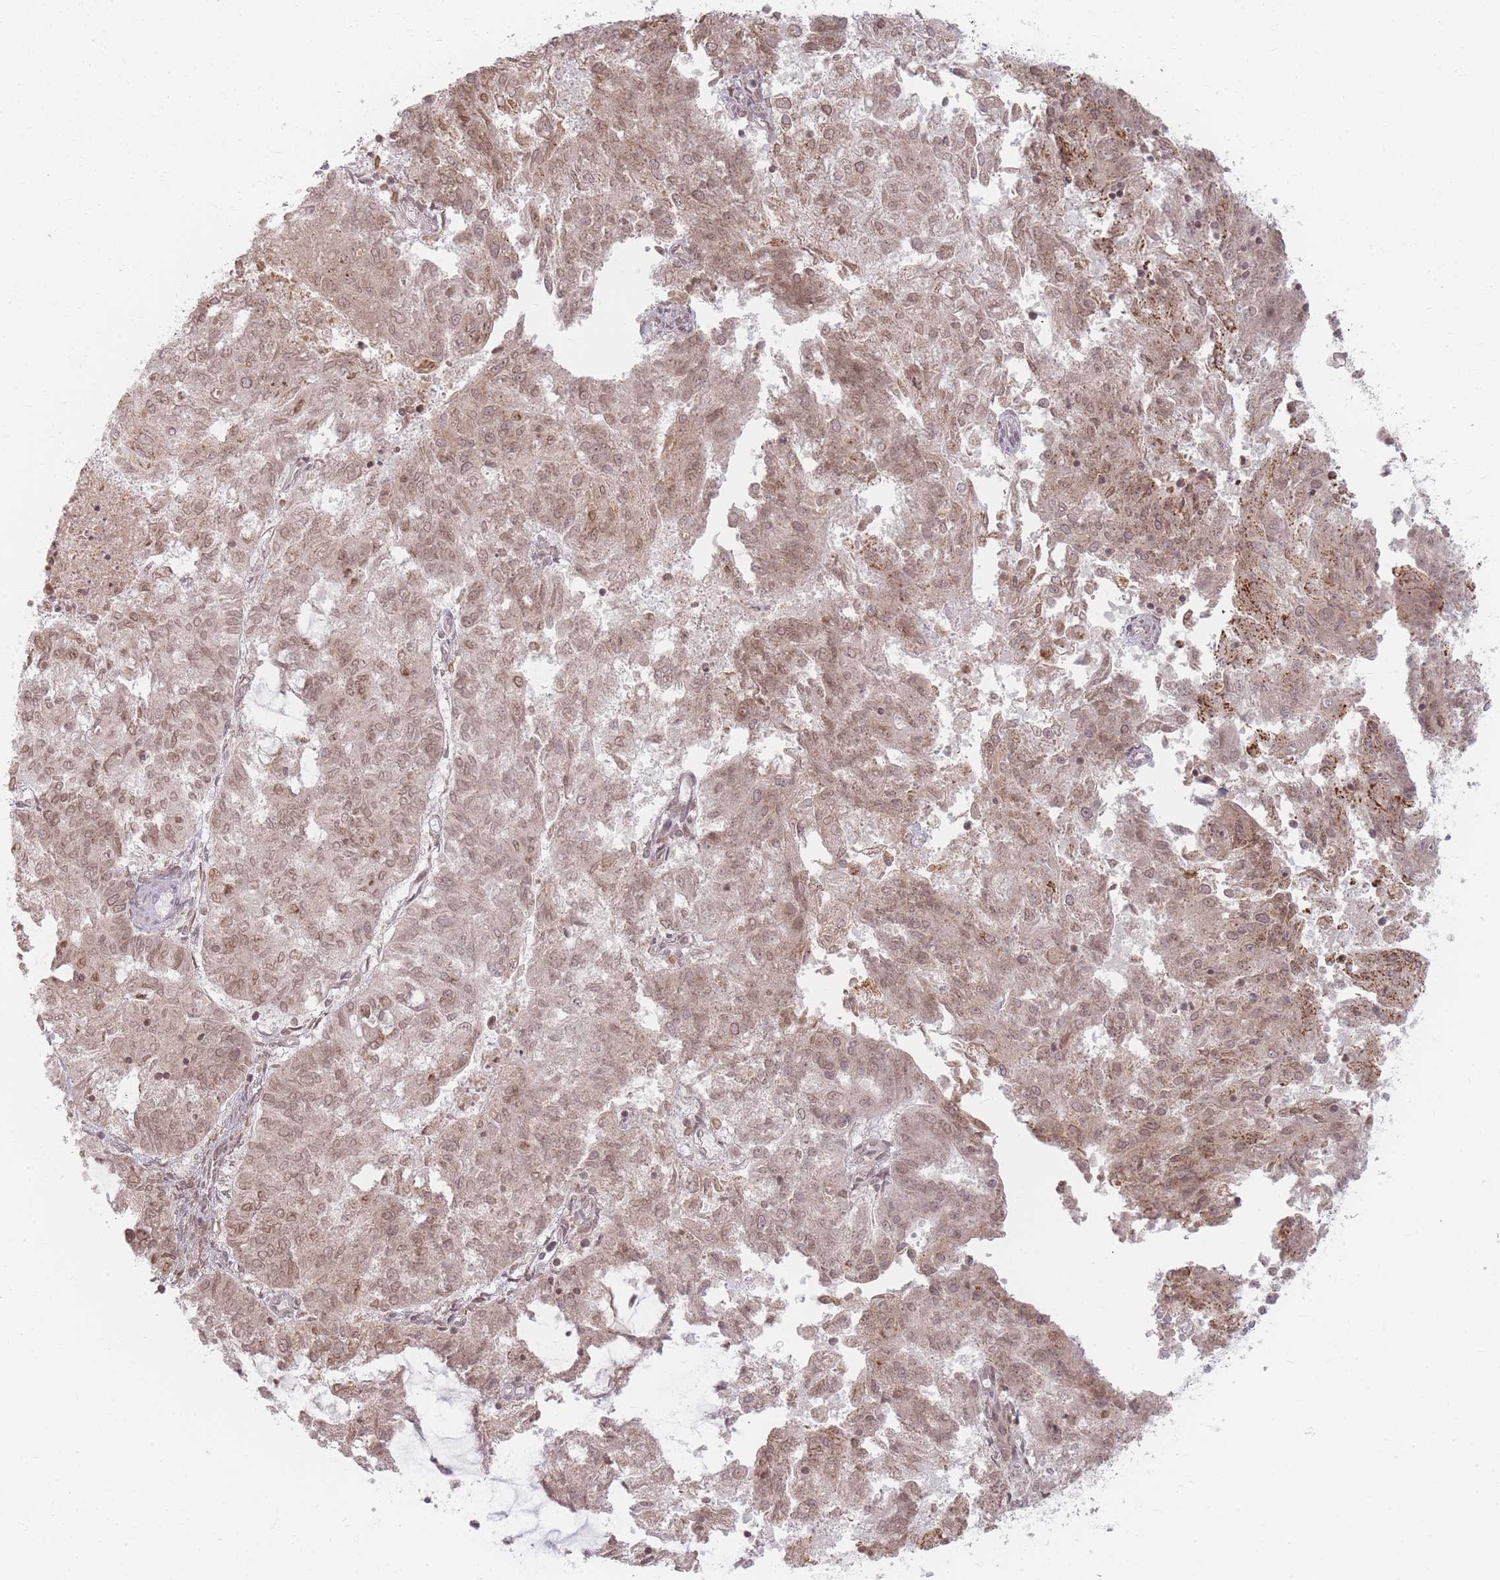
{"staining": {"intensity": "weak", "quantity": ">75%", "location": "cytoplasmic/membranous,nuclear"}, "tissue": "endometrial cancer", "cell_type": "Tumor cells", "image_type": "cancer", "snomed": [{"axis": "morphology", "description": "Adenocarcinoma, NOS"}, {"axis": "topography", "description": "Endometrium"}], "caption": "A low amount of weak cytoplasmic/membranous and nuclear staining is present in about >75% of tumor cells in endometrial adenocarcinoma tissue. (brown staining indicates protein expression, while blue staining denotes nuclei).", "gene": "SPATA45", "patient": {"sex": "female", "age": 82}}